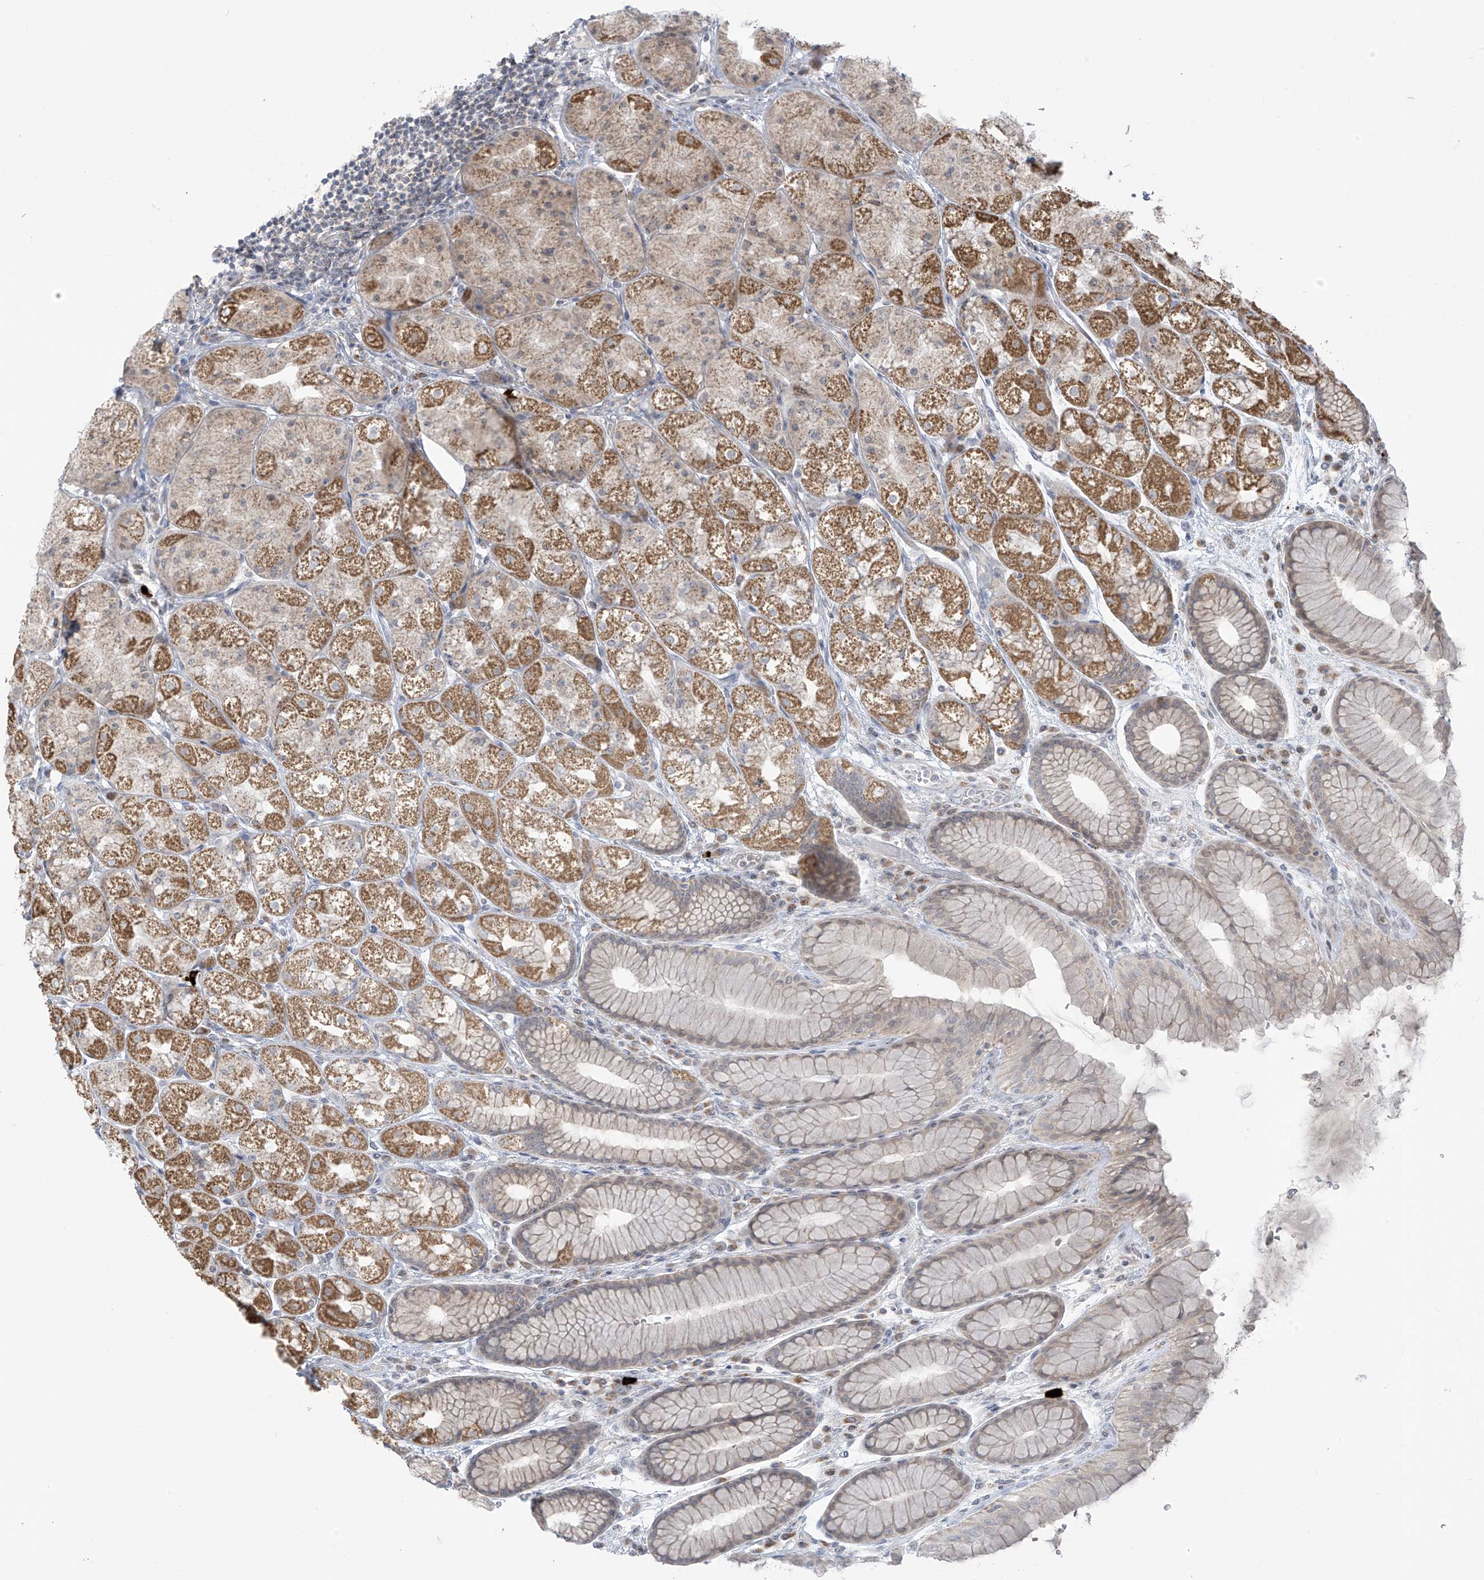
{"staining": {"intensity": "strong", "quantity": "25%-75%", "location": "cytoplasmic/membranous"}, "tissue": "stomach", "cell_type": "Glandular cells", "image_type": "normal", "snomed": [{"axis": "morphology", "description": "Normal tissue, NOS"}, {"axis": "topography", "description": "Stomach"}], "caption": "About 25%-75% of glandular cells in normal human stomach exhibit strong cytoplasmic/membranous protein staining as visualized by brown immunohistochemical staining.", "gene": "HDDC2", "patient": {"sex": "male", "age": 57}}